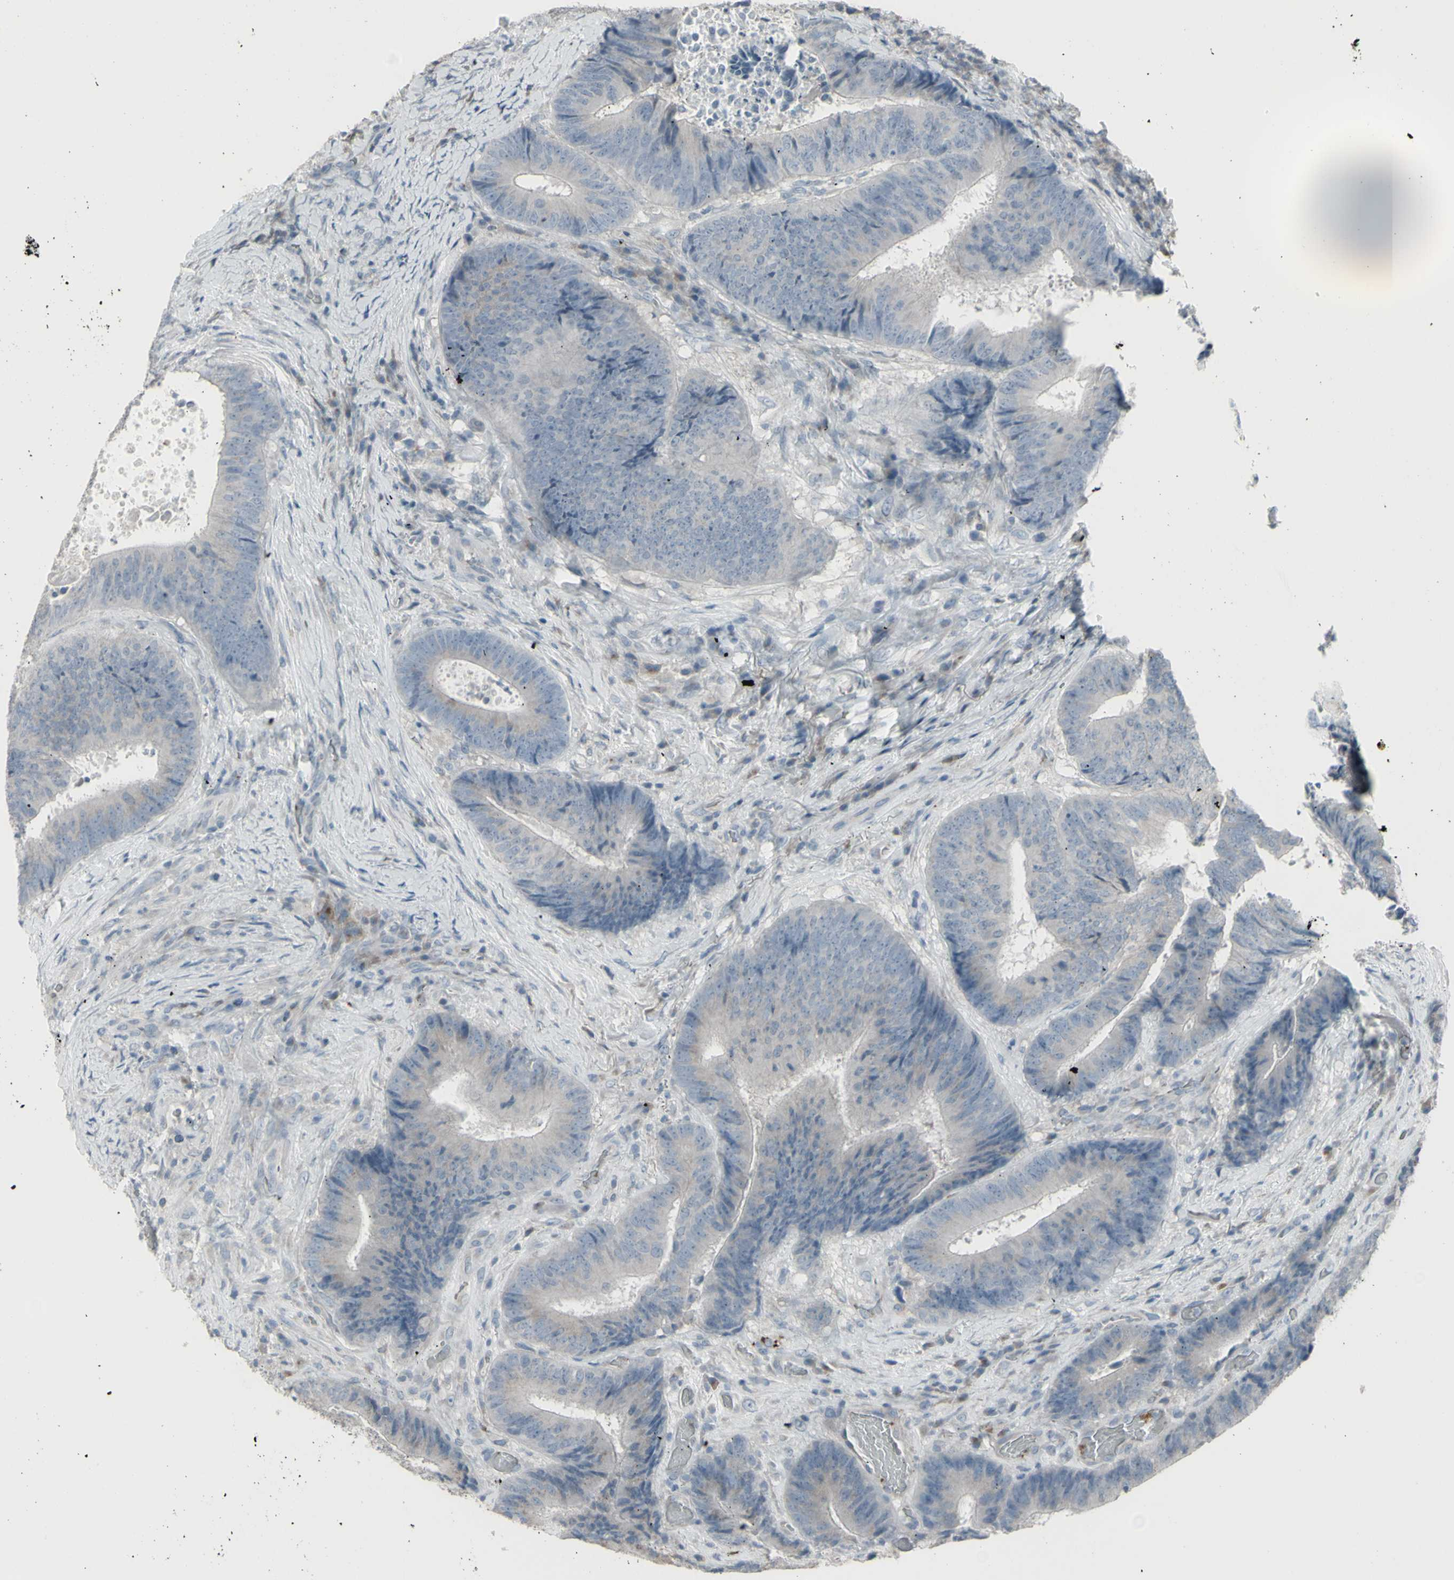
{"staining": {"intensity": "weak", "quantity": "<25%", "location": "cytoplasmic/membranous"}, "tissue": "colorectal cancer", "cell_type": "Tumor cells", "image_type": "cancer", "snomed": [{"axis": "morphology", "description": "Adenocarcinoma, NOS"}, {"axis": "topography", "description": "Rectum"}], "caption": "Colorectal cancer was stained to show a protein in brown. There is no significant expression in tumor cells.", "gene": "CD79B", "patient": {"sex": "male", "age": 72}}